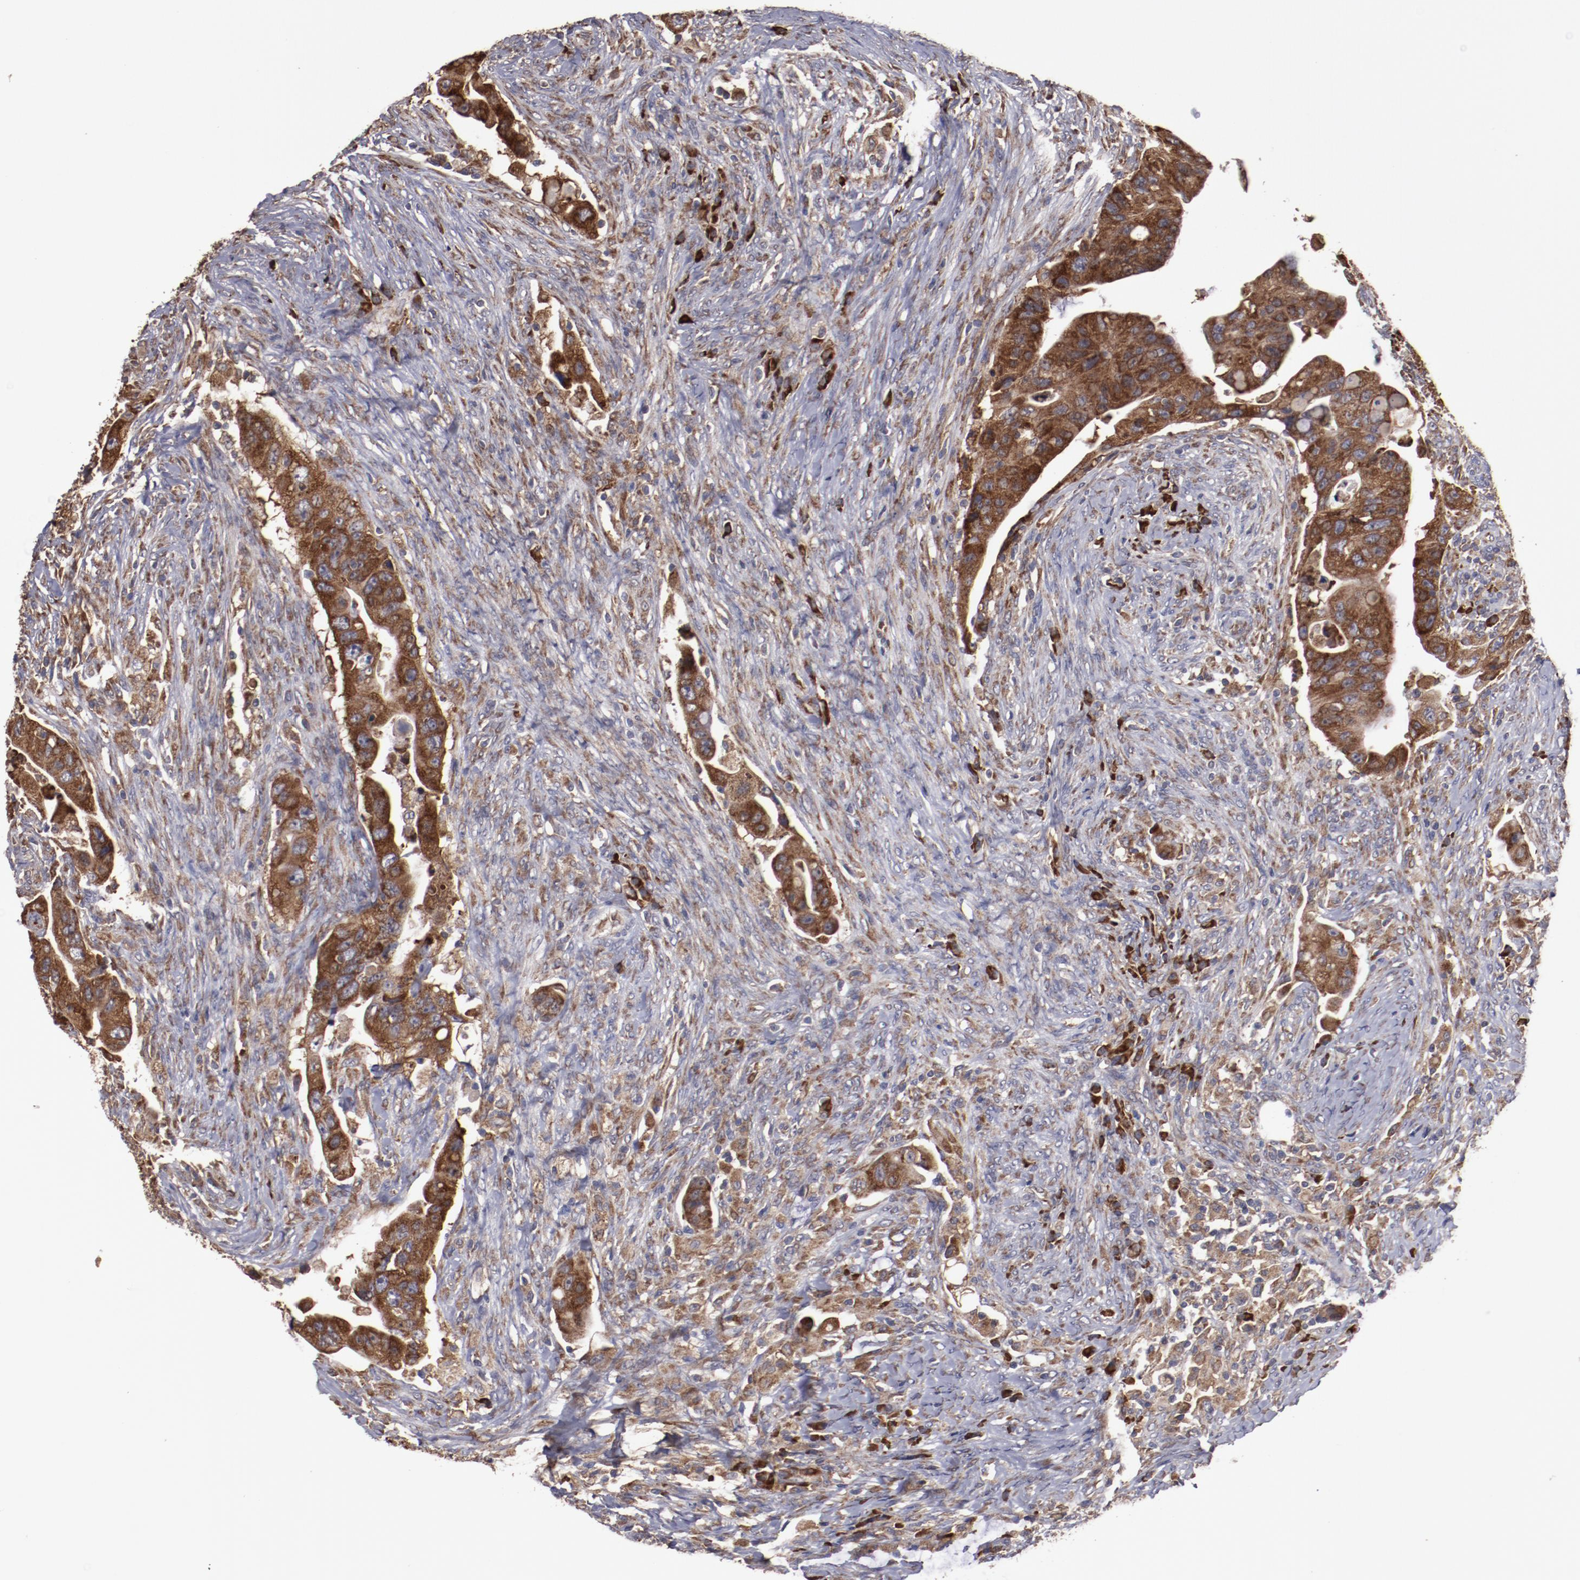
{"staining": {"intensity": "strong", "quantity": ">75%", "location": "cytoplasmic/membranous"}, "tissue": "colorectal cancer", "cell_type": "Tumor cells", "image_type": "cancer", "snomed": [{"axis": "morphology", "description": "Adenocarcinoma, NOS"}, {"axis": "topography", "description": "Rectum"}], "caption": "Brown immunohistochemical staining in human colorectal adenocarcinoma shows strong cytoplasmic/membranous staining in about >75% of tumor cells. (DAB IHC with brightfield microscopy, high magnification).", "gene": "RPS4Y1", "patient": {"sex": "female", "age": 71}}